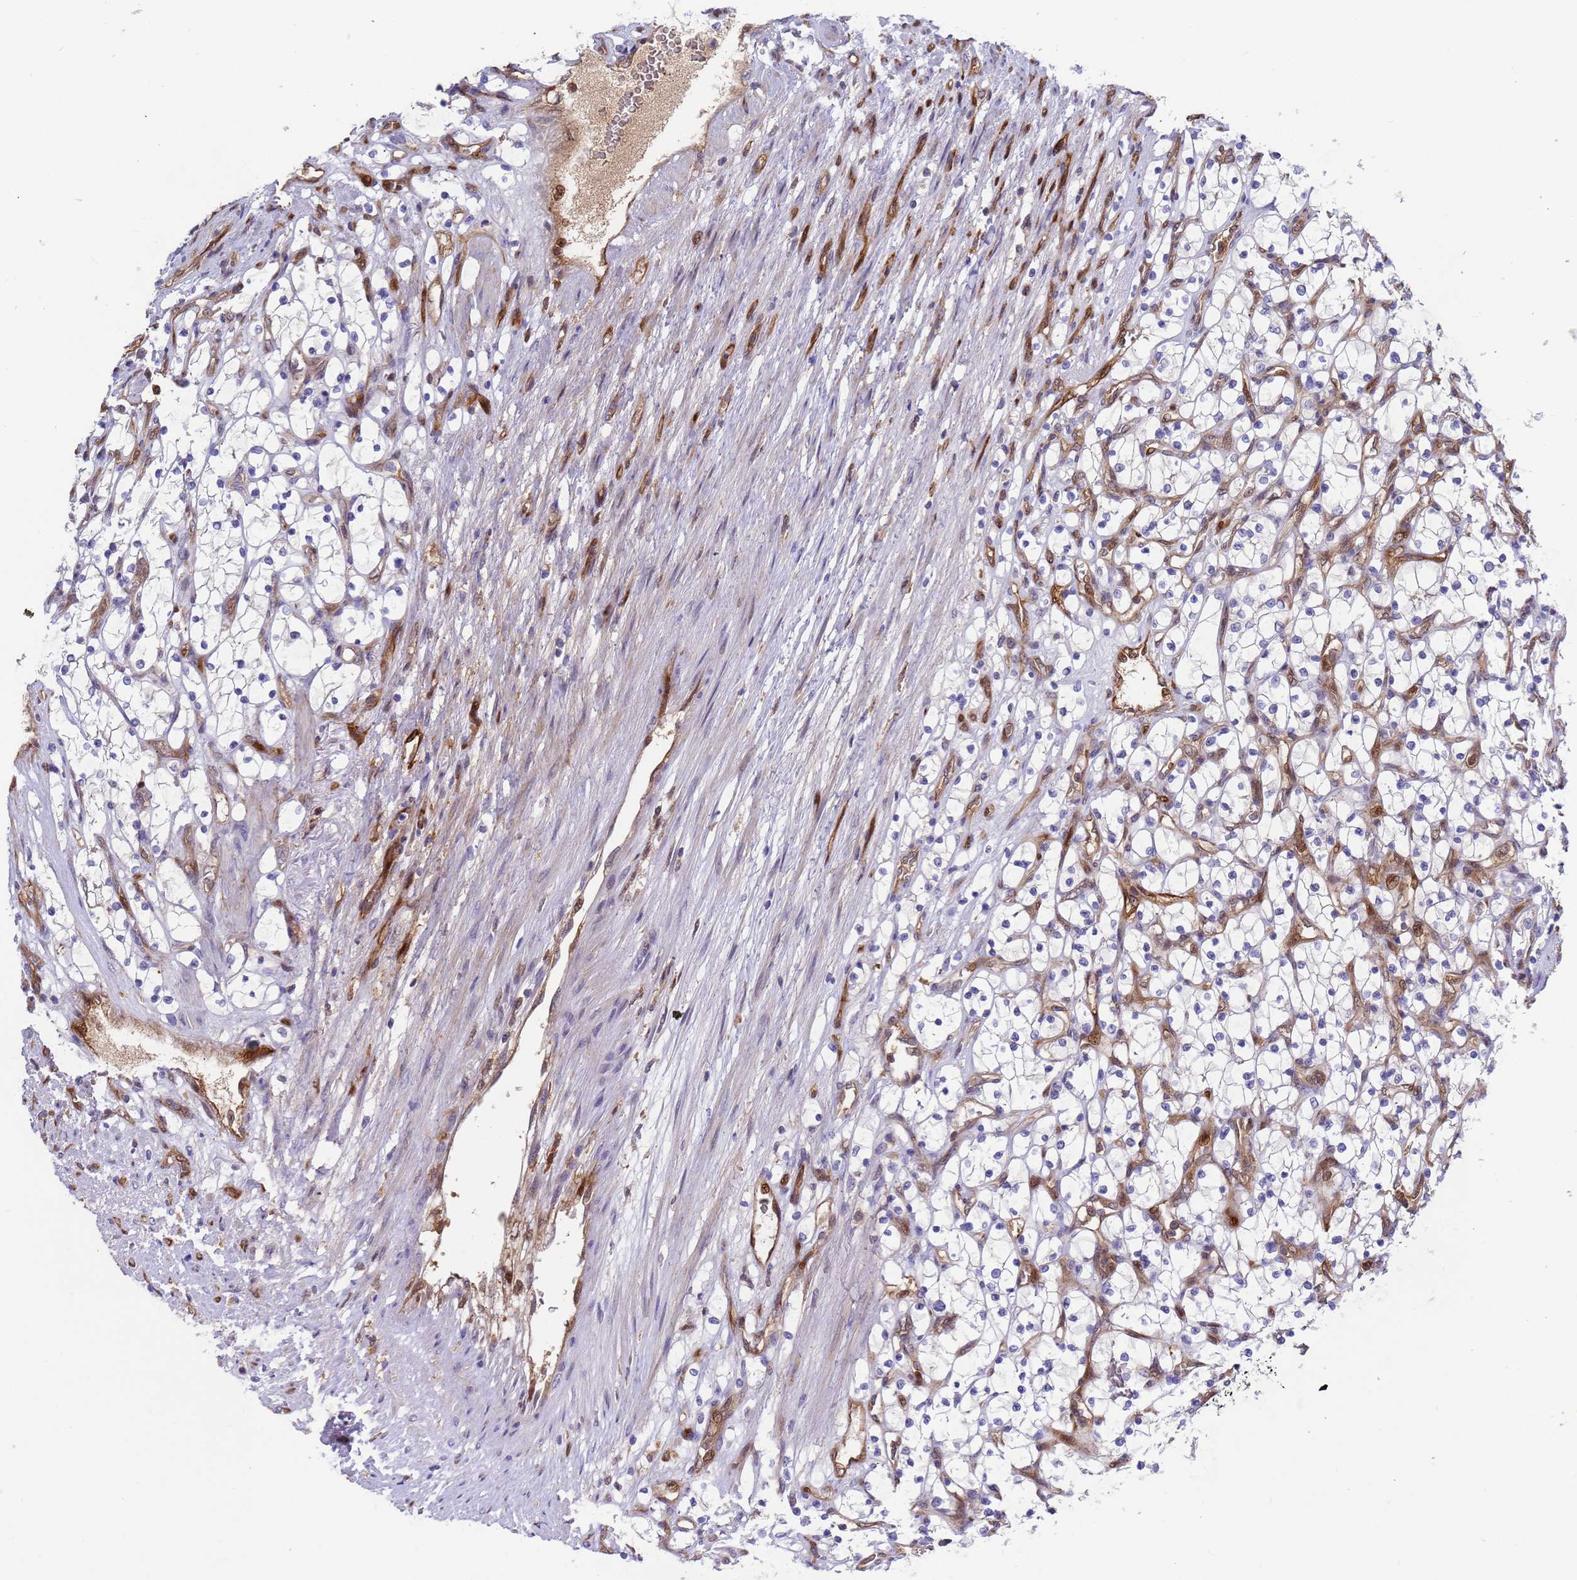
{"staining": {"intensity": "negative", "quantity": "none", "location": "none"}, "tissue": "renal cancer", "cell_type": "Tumor cells", "image_type": "cancer", "snomed": [{"axis": "morphology", "description": "Adenocarcinoma, NOS"}, {"axis": "topography", "description": "Kidney"}], "caption": "Tumor cells show no significant protein staining in renal adenocarcinoma.", "gene": "FOXRED1", "patient": {"sex": "female", "age": 69}}